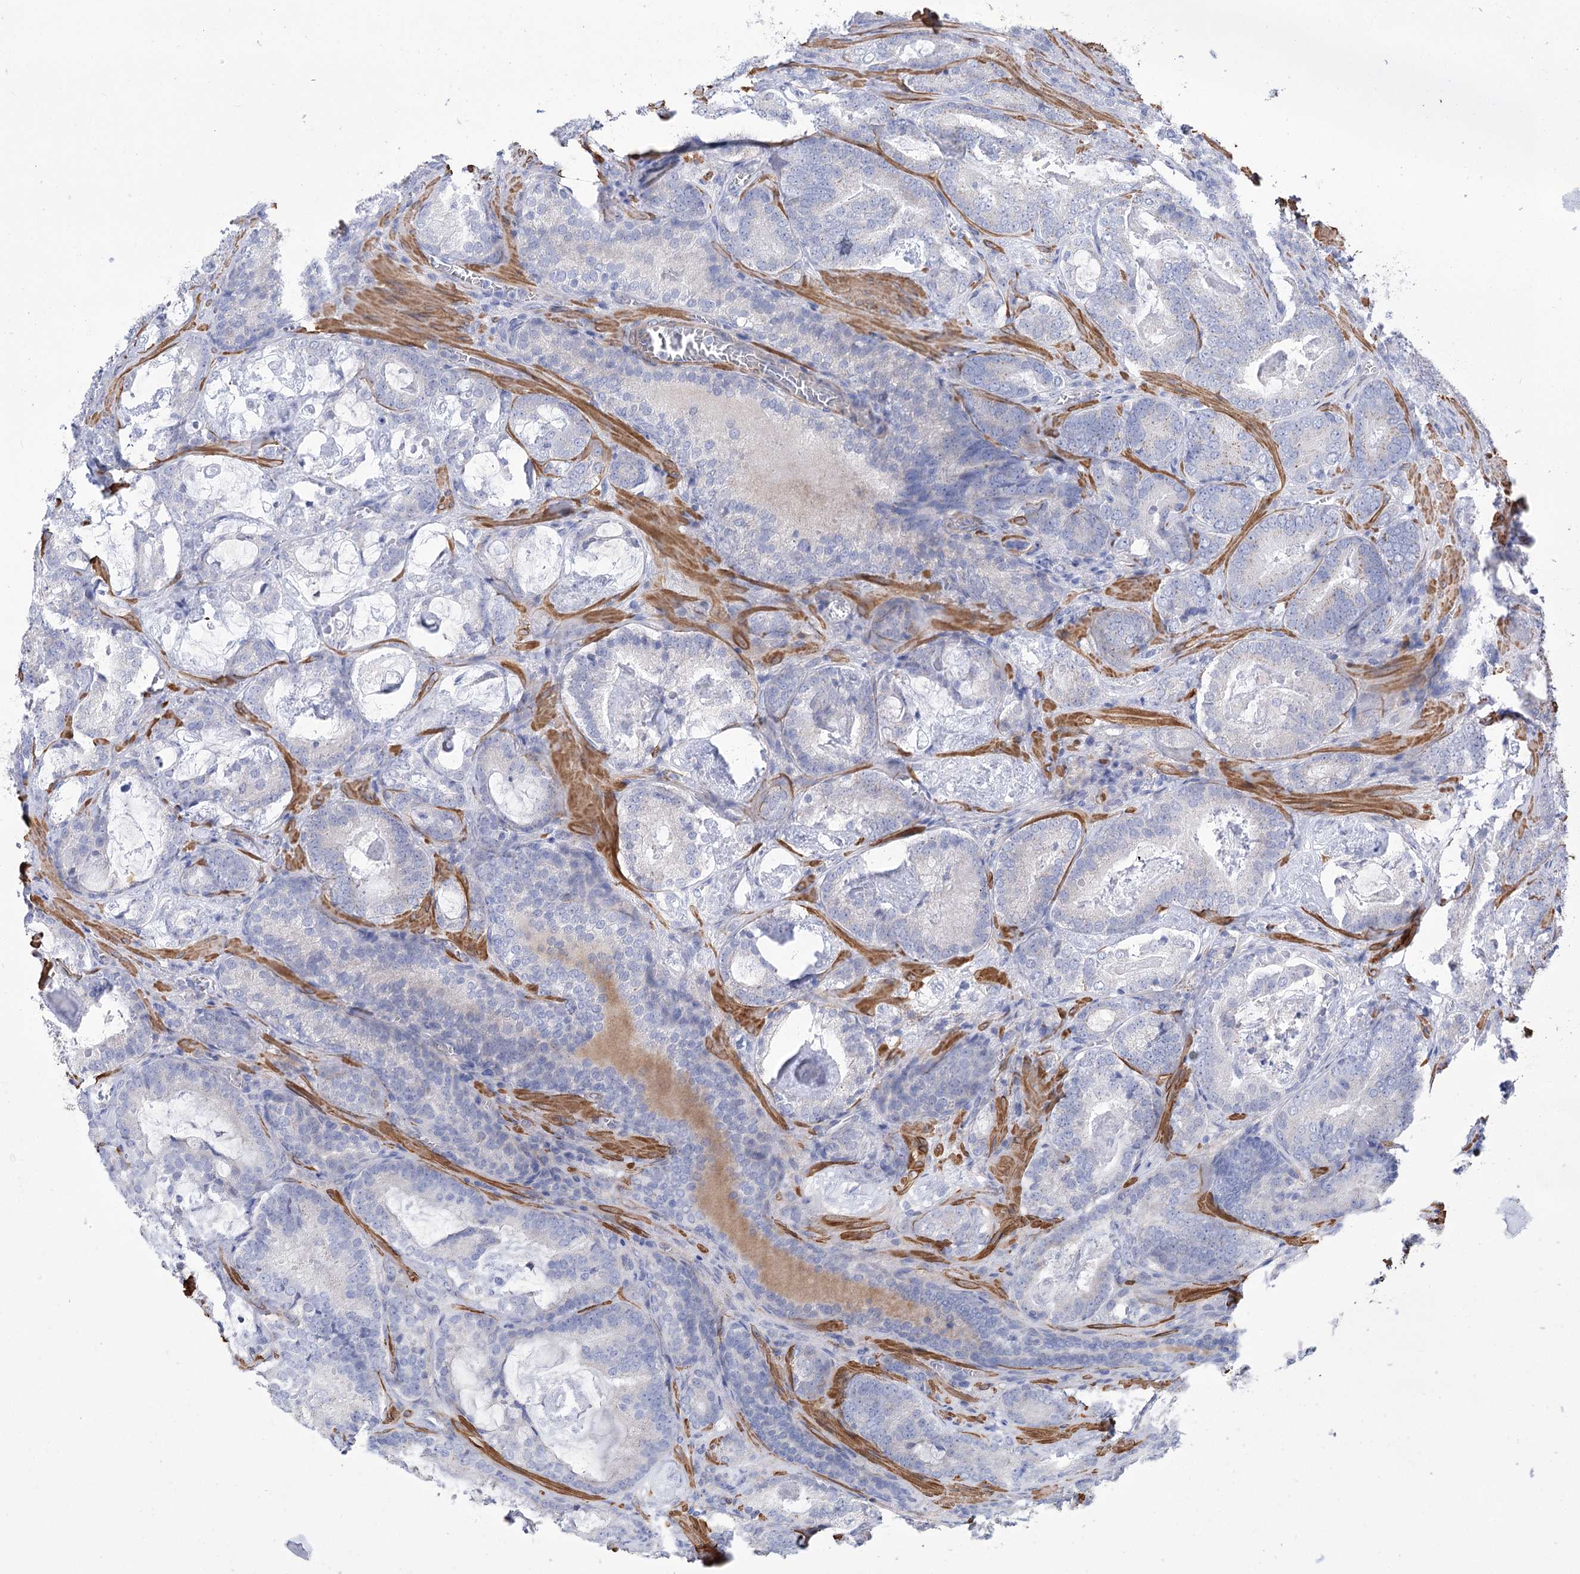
{"staining": {"intensity": "negative", "quantity": "none", "location": "none"}, "tissue": "prostate cancer", "cell_type": "Tumor cells", "image_type": "cancer", "snomed": [{"axis": "morphology", "description": "Adenocarcinoma, Low grade"}, {"axis": "topography", "description": "Prostate"}], "caption": "IHC photomicrograph of human prostate adenocarcinoma (low-grade) stained for a protein (brown), which demonstrates no positivity in tumor cells. The staining is performed using DAB brown chromogen with nuclei counter-stained in using hematoxylin.", "gene": "WASHC3", "patient": {"sex": "male", "age": 60}}